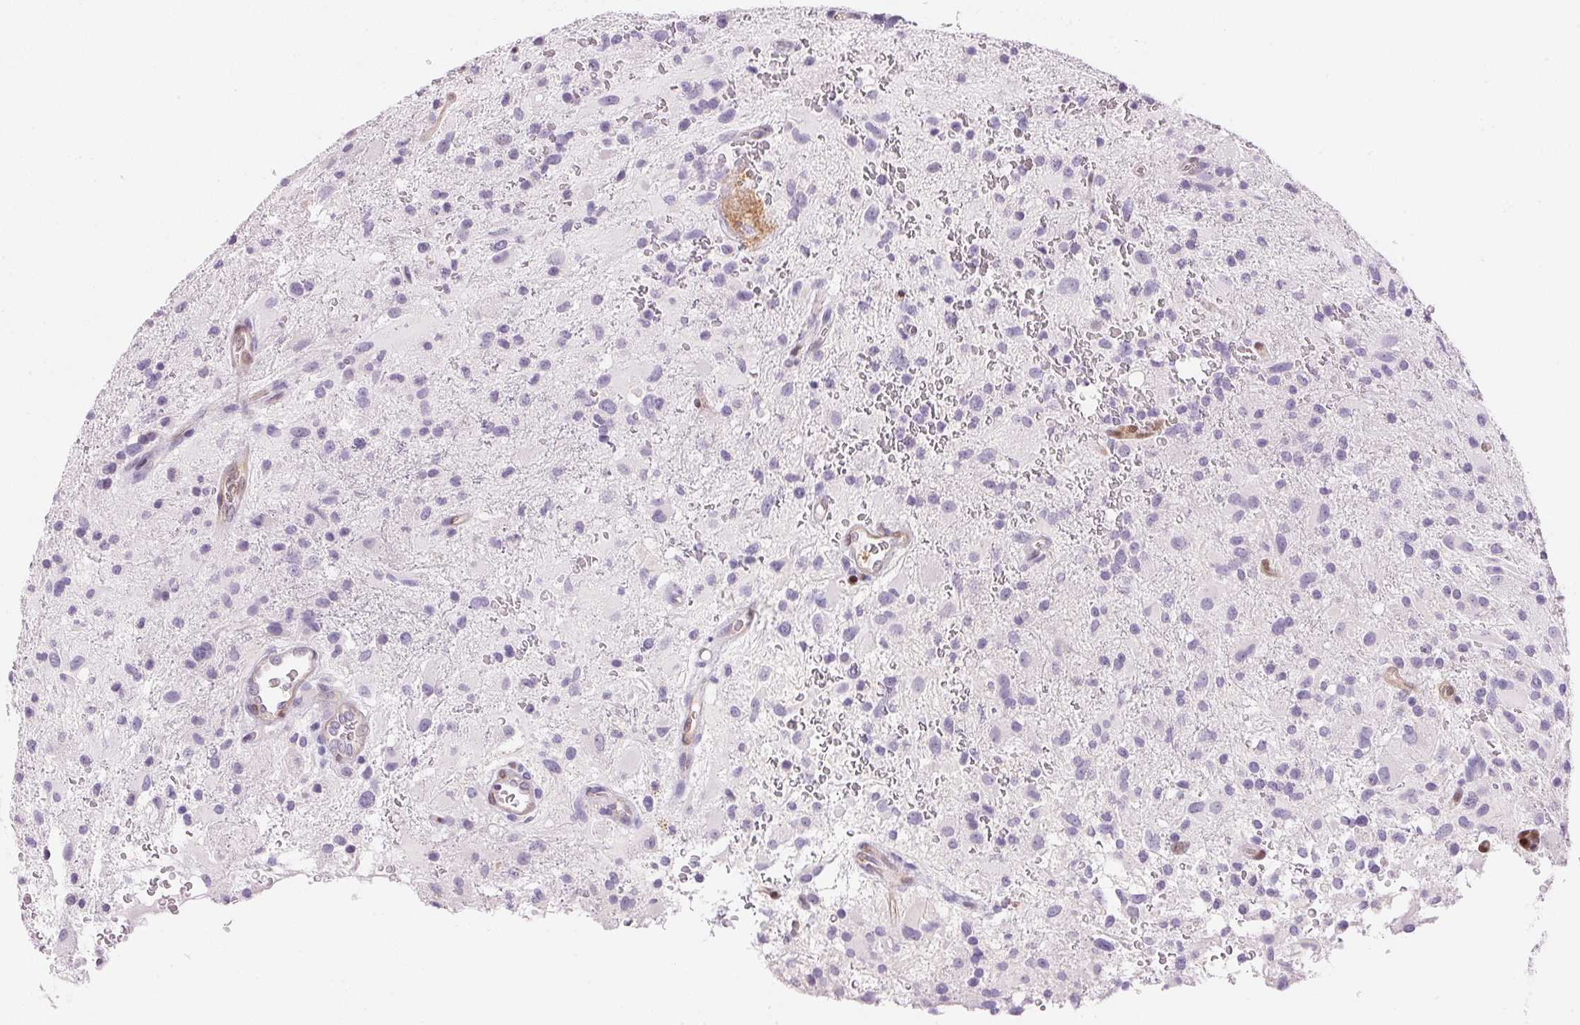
{"staining": {"intensity": "weak", "quantity": "<25%", "location": "nuclear"}, "tissue": "glioma", "cell_type": "Tumor cells", "image_type": "cancer", "snomed": [{"axis": "morphology", "description": "Glioma, malignant, High grade"}, {"axis": "topography", "description": "Brain"}], "caption": "IHC of glioma reveals no expression in tumor cells.", "gene": "SMTN", "patient": {"sex": "male", "age": 53}}